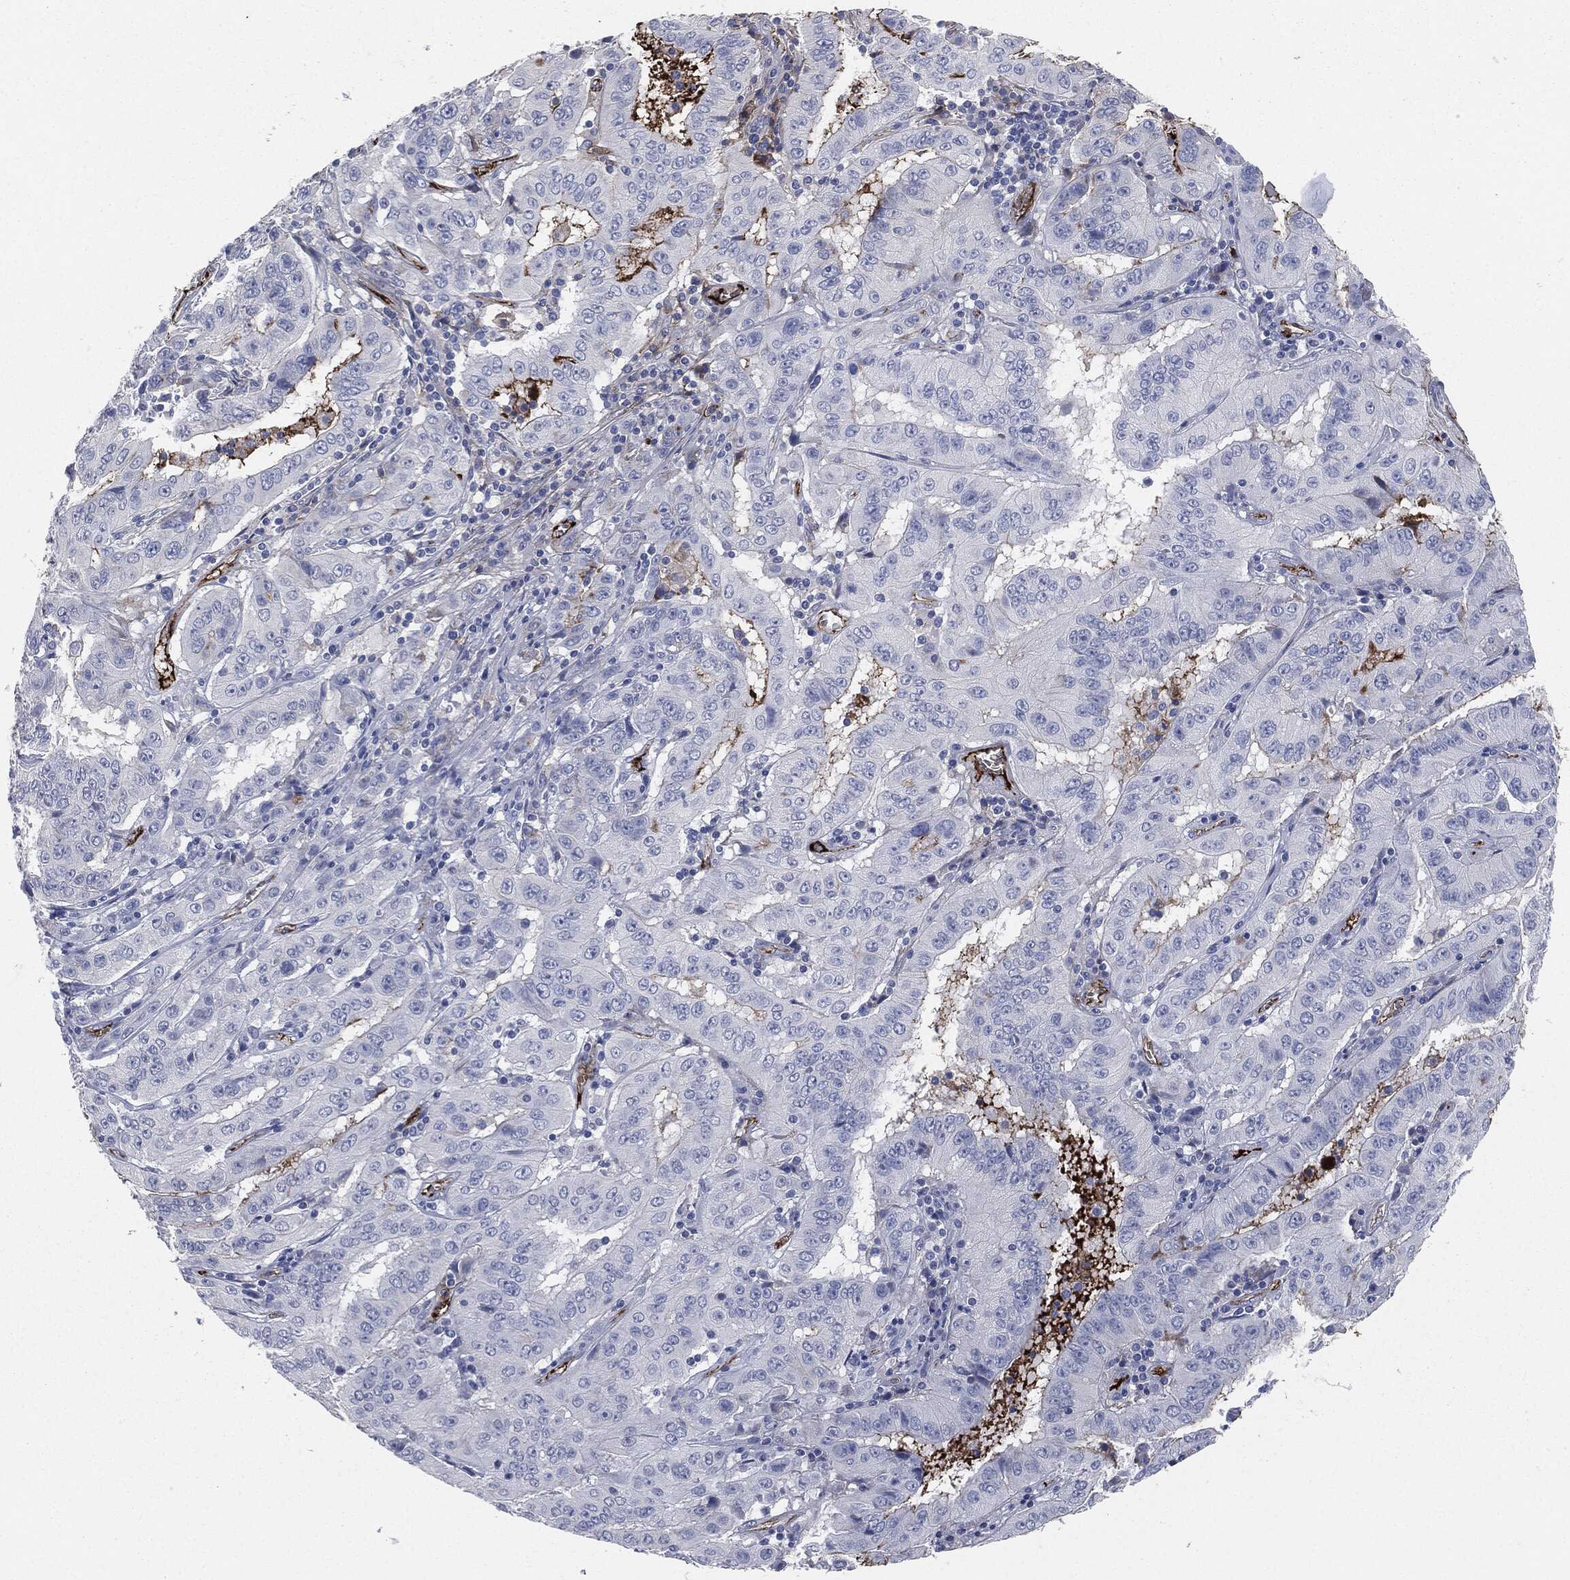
{"staining": {"intensity": "negative", "quantity": "none", "location": "none"}, "tissue": "pancreatic cancer", "cell_type": "Tumor cells", "image_type": "cancer", "snomed": [{"axis": "morphology", "description": "Adenocarcinoma, NOS"}, {"axis": "topography", "description": "Pancreas"}], "caption": "DAB (3,3'-diaminobenzidine) immunohistochemical staining of human adenocarcinoma (pancreatic) reveals no significant expression in tumor cells. The staining was performed using DAB (3,3'-diaminobenzidine) to visualize the protein expression in brown, while the nuclei were stained in blue with hematoxylin (Magnification: 20x).", "gene": "APOB", "patient": {"sex": "male", "age": 63}}